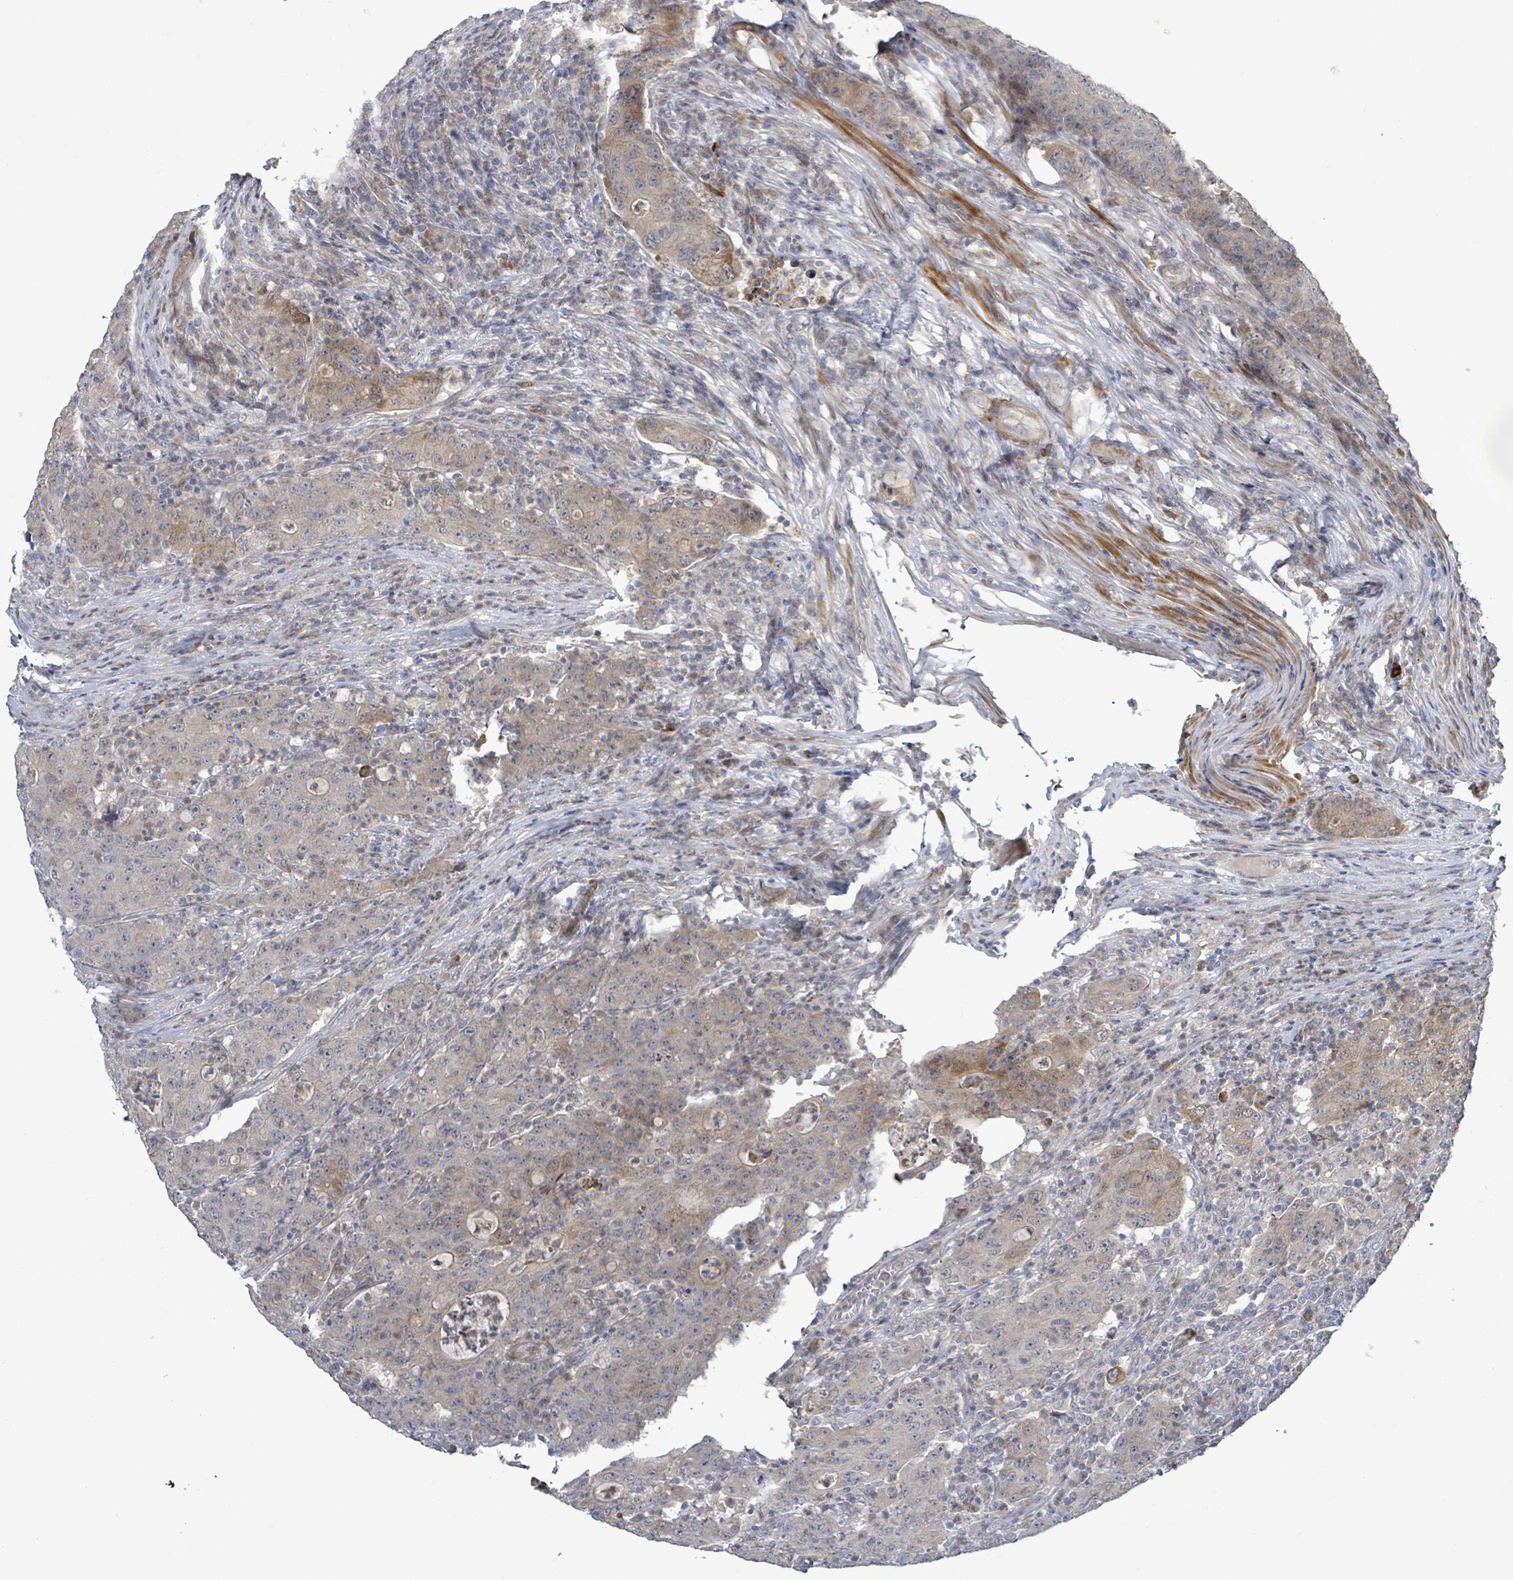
{"staining": {"intensity": "weak", "quantity": "<25%", "location": "cytoplasmic/membranous"}, "tissue": "colorectal cancer", "cell_type": "Tumor cells", "image_type": "cancer", "snomed": [{"axis": "morphology", "description": "Adenocarcinoma, NOS"}, {"axis": "topography", "description": "Colon"}], "caption": "Colorectal cancer was stained to show a protein in brown. There is no significant expression in tumor cells.", "gene": "SLIT3", "patient": {"sex": "male", "age": 83}}